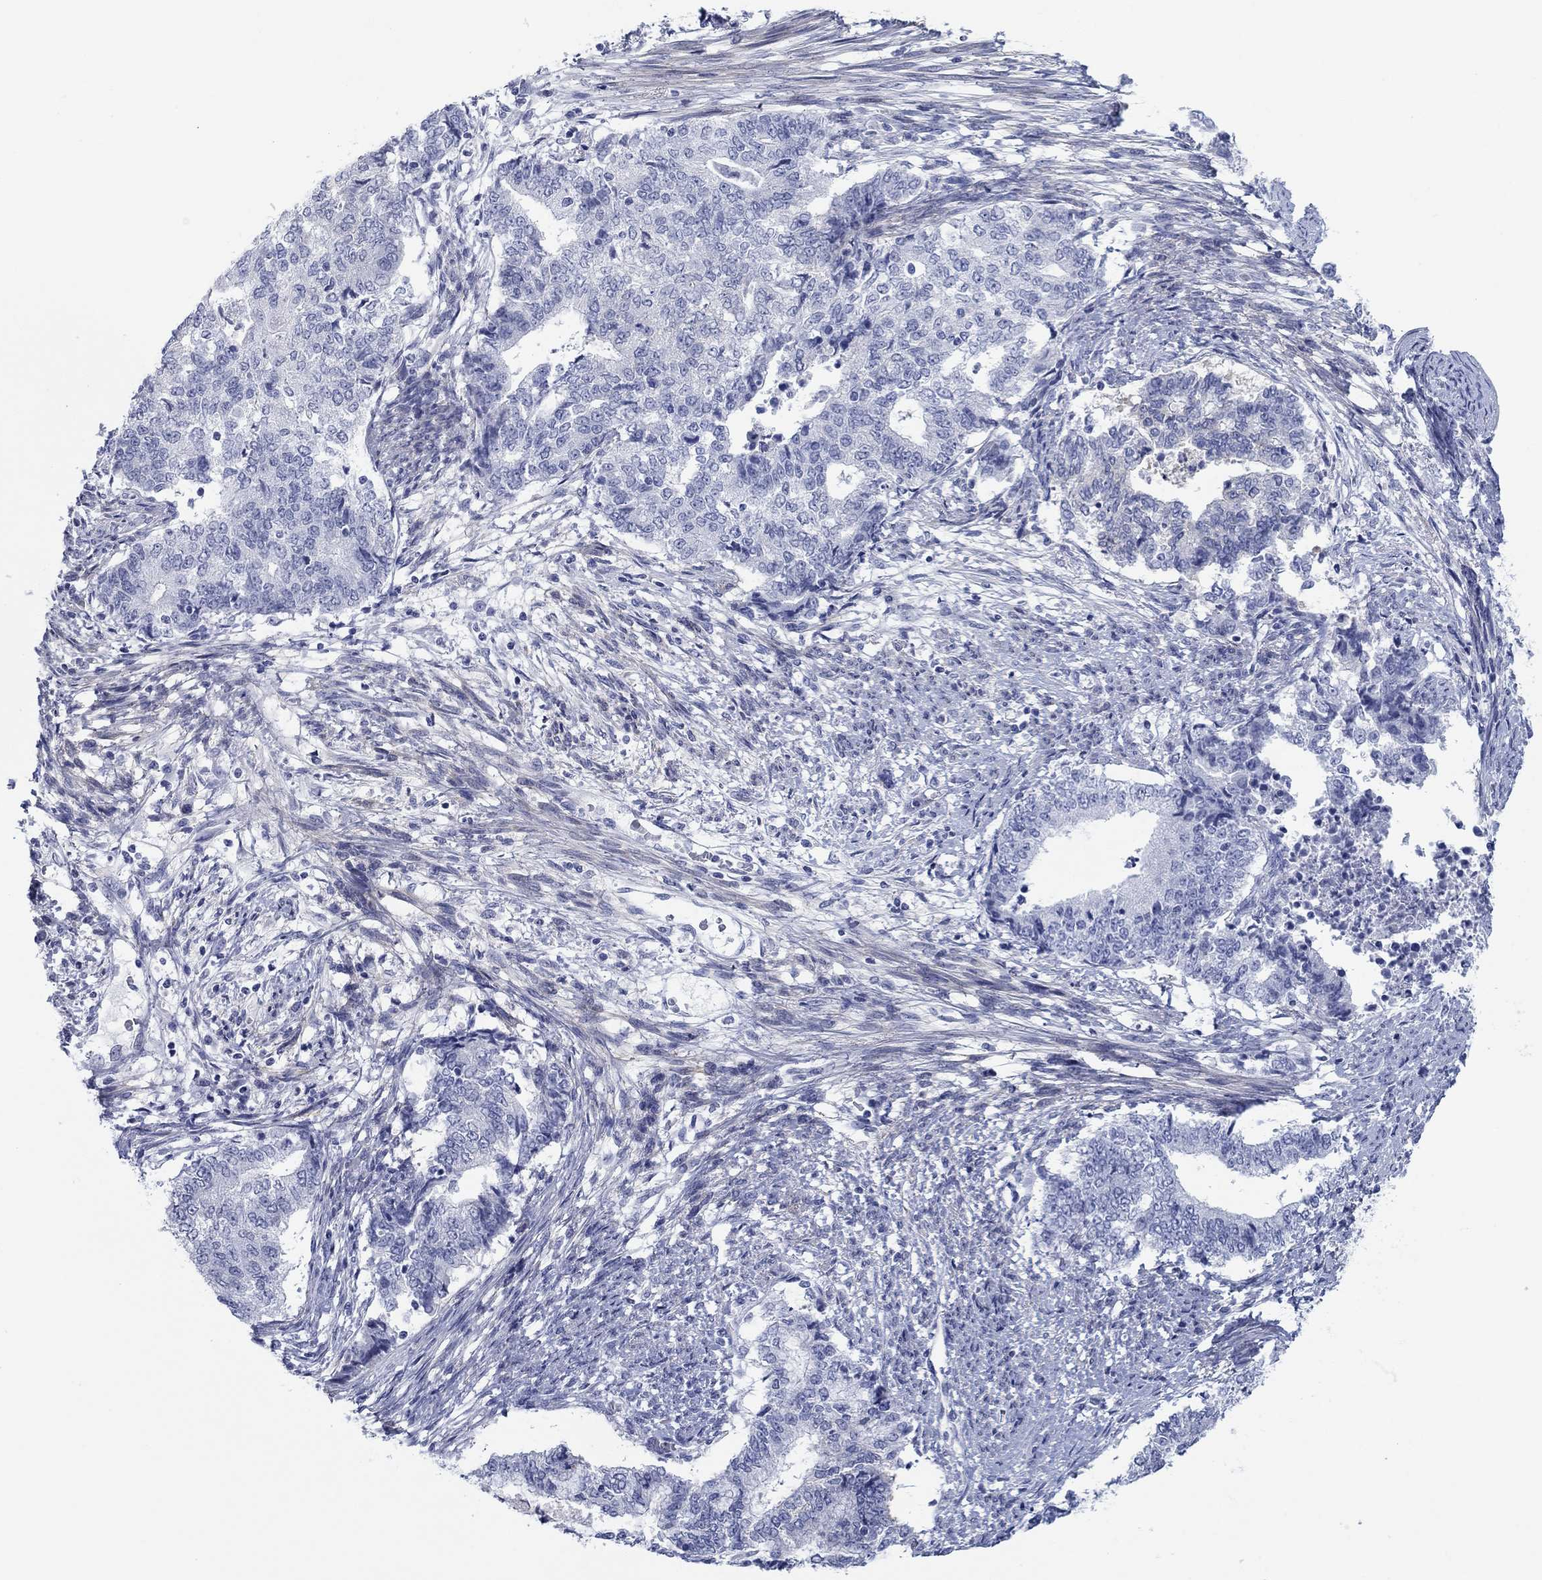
{"staining": {"intensity": "negative", "quantity": "none", "location": "none"}, "tissue": "endometrial cancer", "cell_type": "Tumor cells", "image_type": "cancer", "snomed": [{"axis": "morphology", "description": "Adenocarcinoma, NOS"}, {"axis": "topography", "description": "Endometrium"}], "caption": "IHC photomicrograph of neoplastic tissue: human endometrial cancer stained with DAB (3,3'-diaminobenzidine) shows no significant protein positivity in tumor cells.", "gene": "PDYN", "patient": {"sex": "female", "age": 65}}